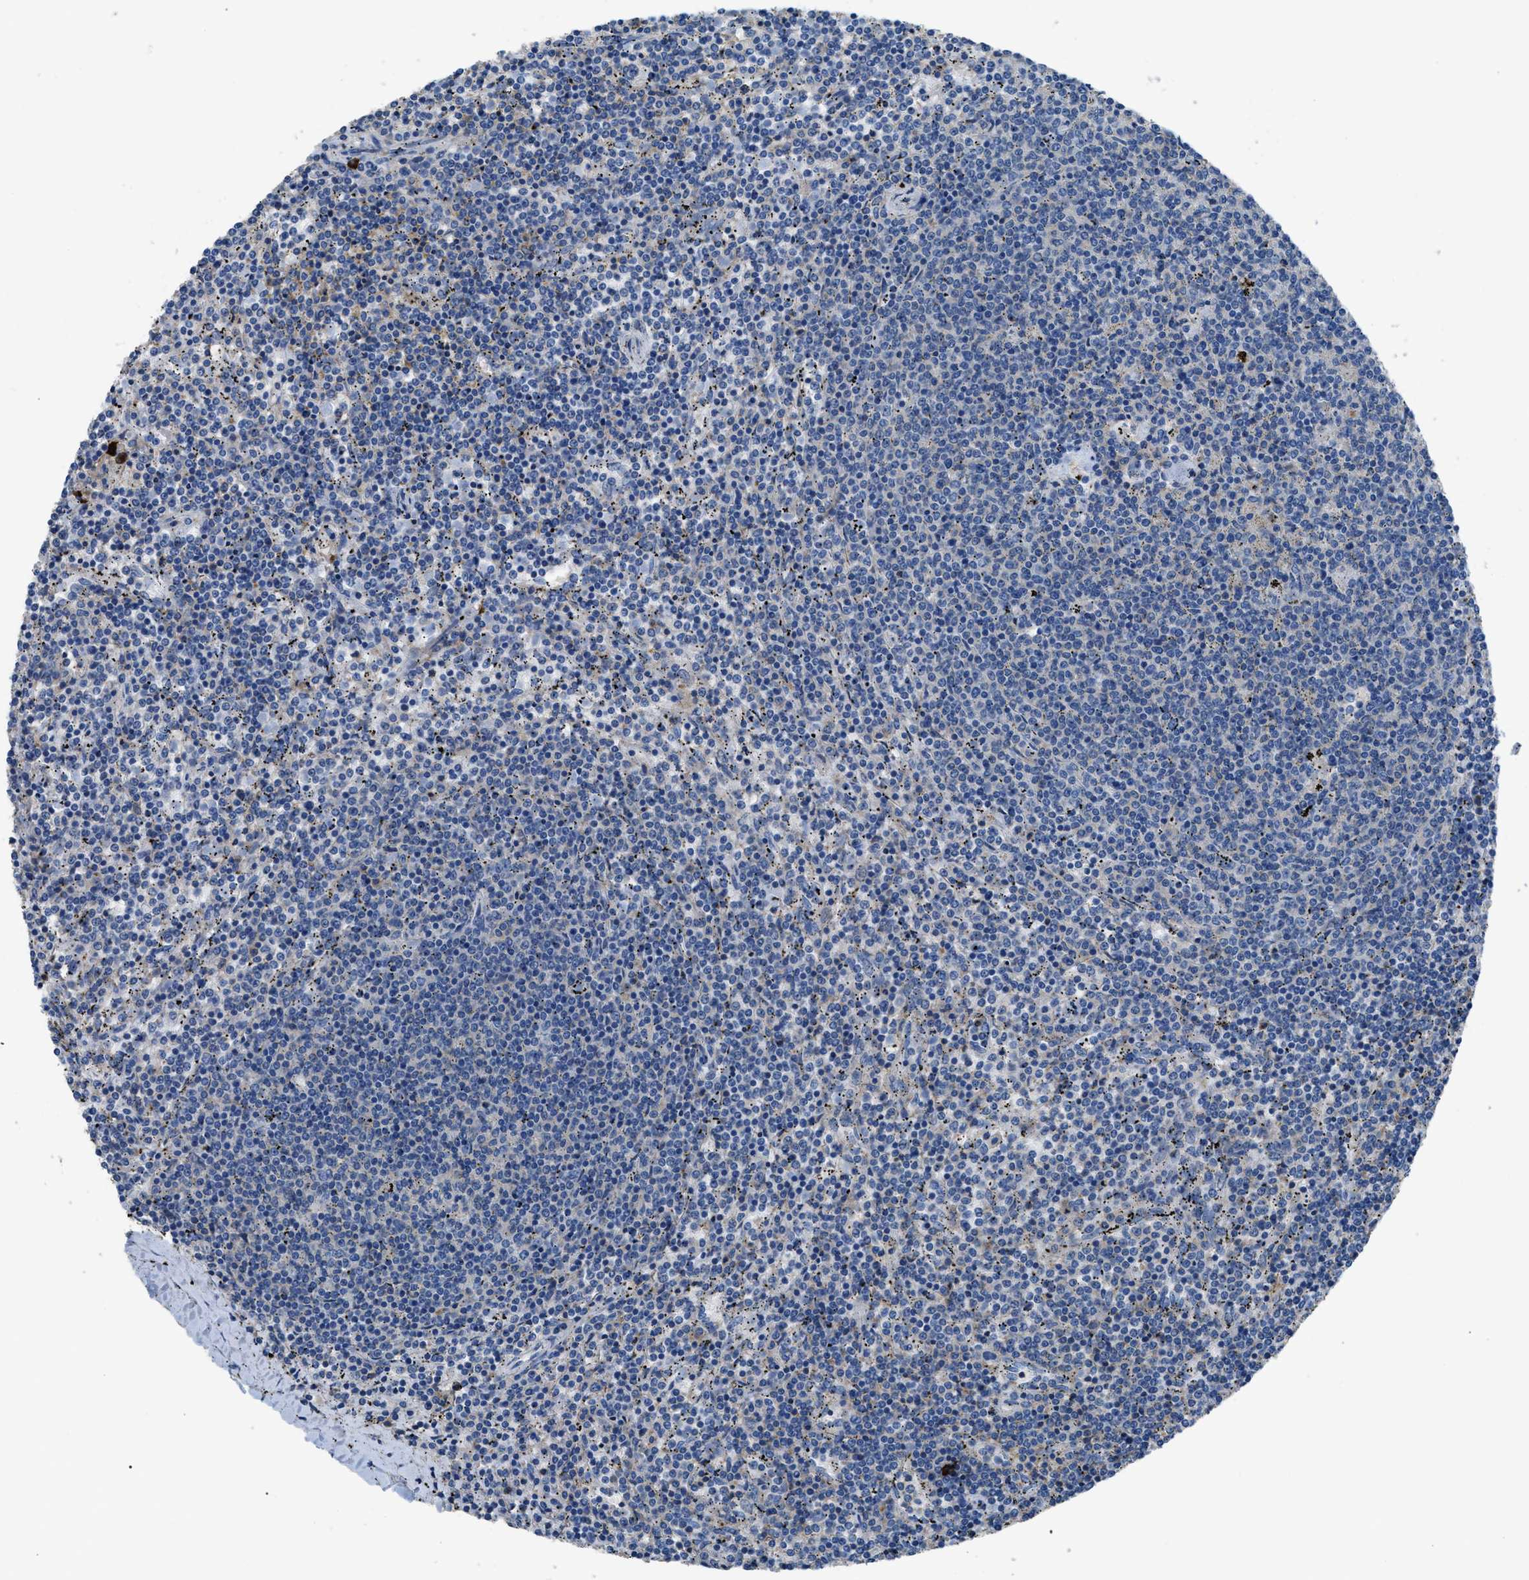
{"staining": {"intensity": "negative", "quantity": "none", "location": "none"}, "tissue": "lymphoma", "cell_type": "Tumor cells", "image_type": "cancer", "snomed": [{"axis": "morphology", "description": "Malignant lymphoma, non-Hodgkin's type, Low grade"}, {"axis": "topography", "description": "Spleen"}], "caption": "A photomicrograph of lymphoma stained for a protein reveals no brown staining in tumor cells. Brightfield microscopy of immunohistochemistry stained with DAB (3,3'-diaminobenzidine) (brown) and hematoxylin (blue), captured at high magnification.", "gene": "SGCZ", "patient": {"sex": "female", "age": 50}}